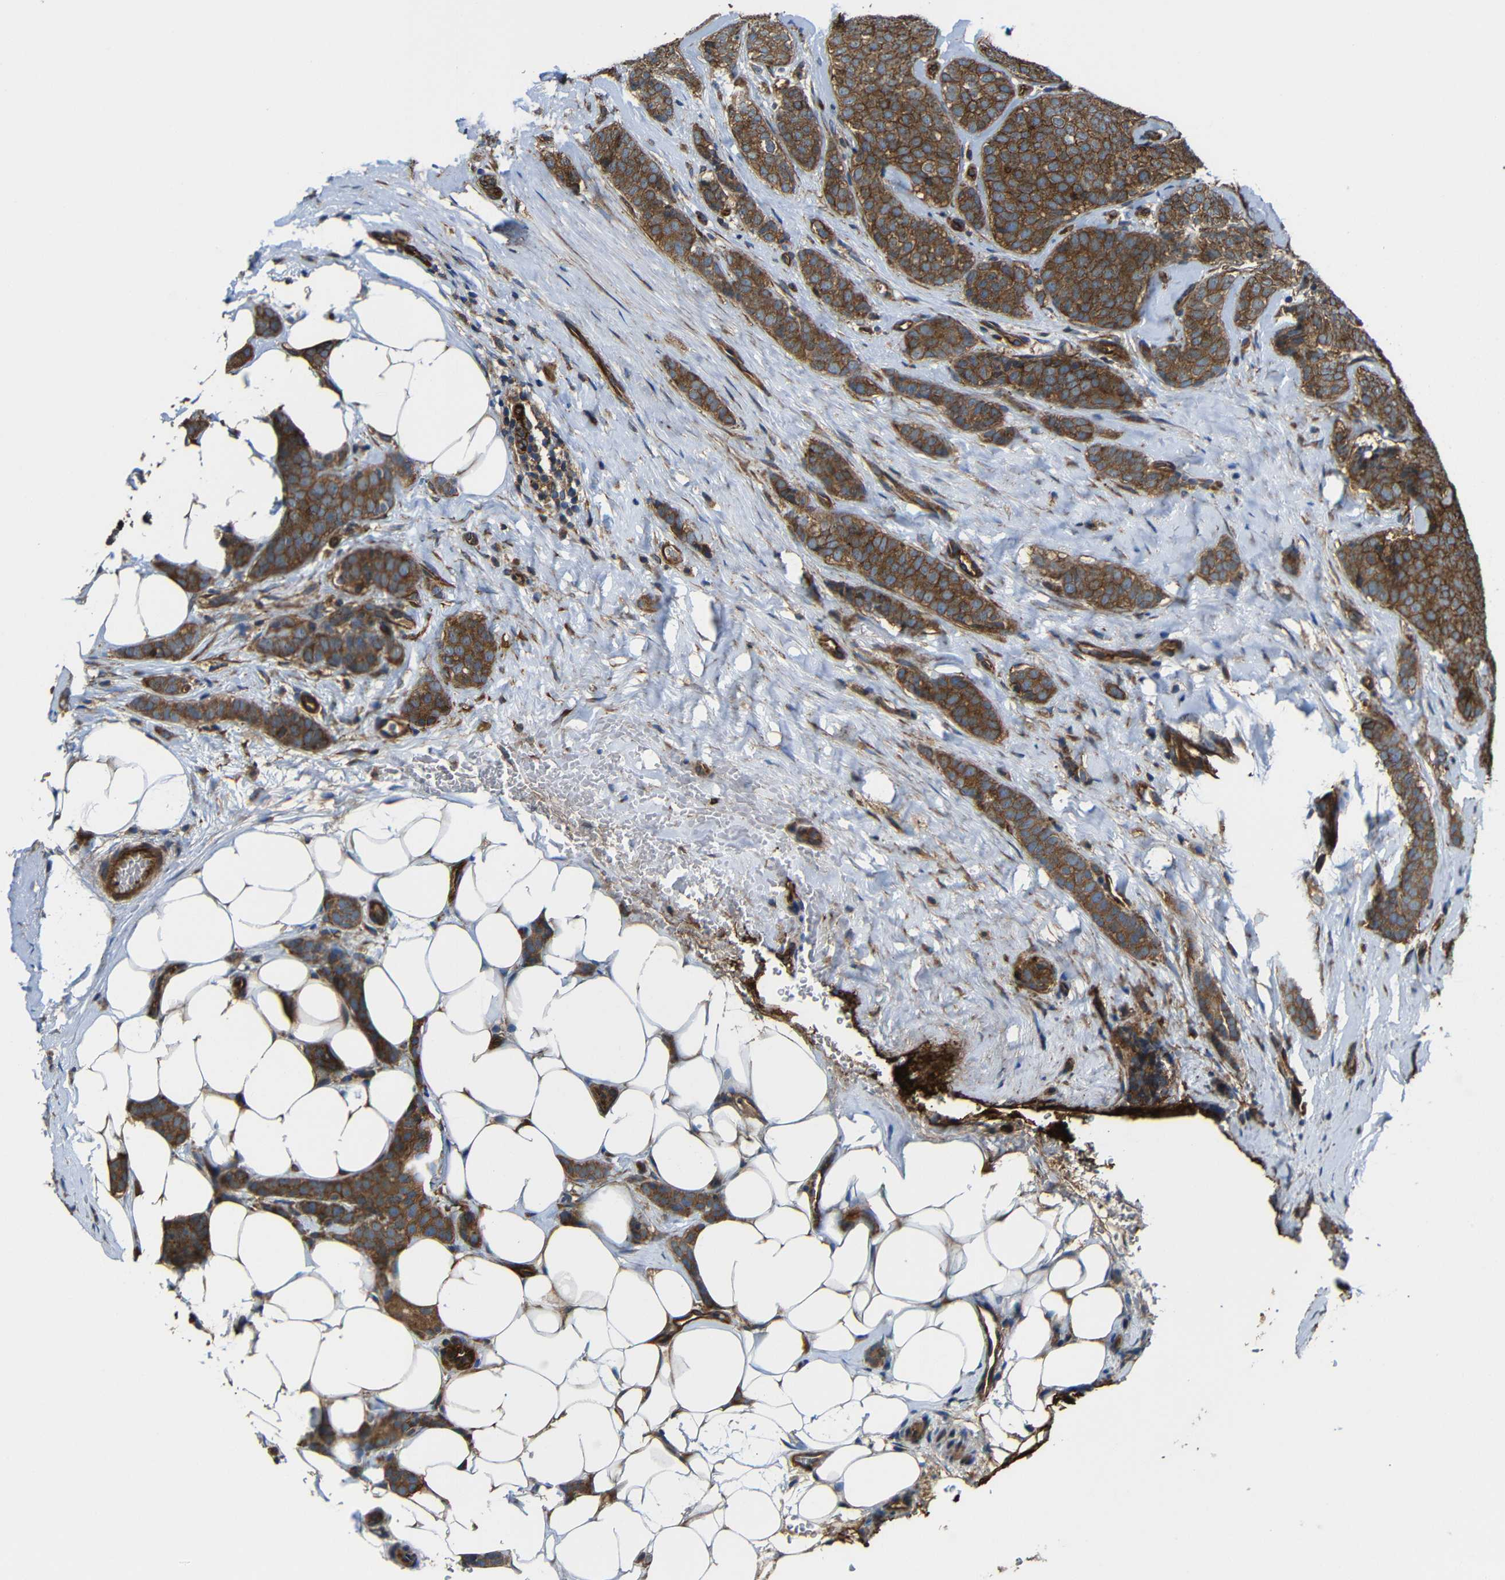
{"staining": {"intensity": "moderate", "quantity": ">75%", "location": "cytoplasmic/membranous"}, "tissue": "breast cancer", "cell_type": "Tumor cells", "image_type": "cancer", "snomed": [{"axis": "morphology", "description": "Lobular carcinoma"}, {"axis": "topography", "description": "Skin"}, {"axis": "topography", "description": "Breast"}], "caption": "An image of breast lobular carcinoma stained for a protein reveals moderate cytoplasmic/membranous brown staining in tumor cells.", "gene": "PTCH1", "patient": {"sex": "female", "age": 46}}